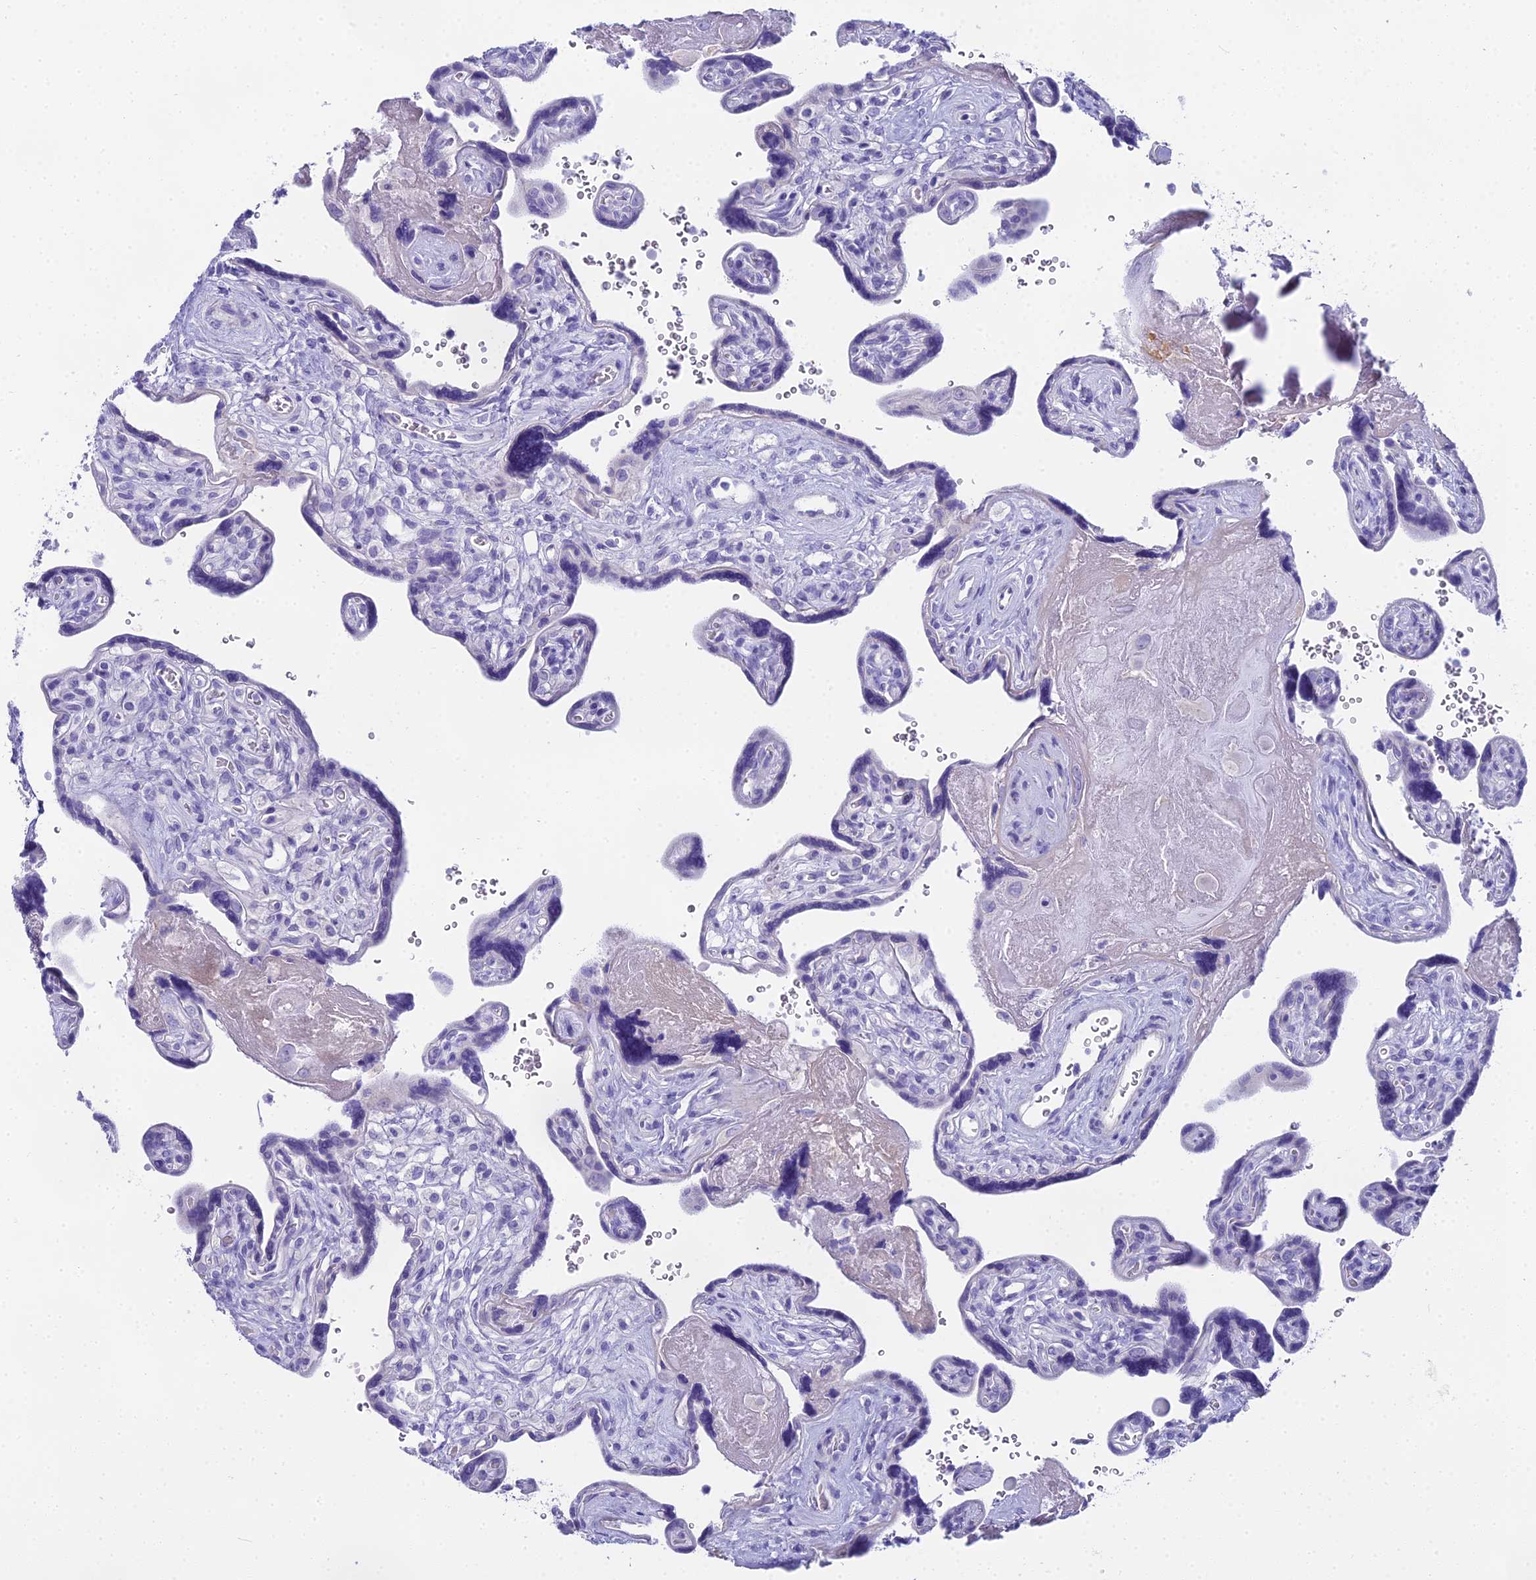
{"staining": {"intensity": "negative", "quantity": "none", "location": "none"}, "tissue": "placenta", "cell_type": "Trophoblastic cells", "image_type": "normal", "snomed": [{"axis": "morphology", "description": "Normal tissue, NOS"}, {"axis": "topography", "description": "Placenta"}], "caption": "DAB (3,3'-diaminobenzidine) immunohistochemical staining of benign placenta demonstrates no significant staining in trophoblastic cells. (IHC, brightfield microscopy, high magnification).", "gene": "UNC80", "patient": {"sex": "female", "age": 39}}